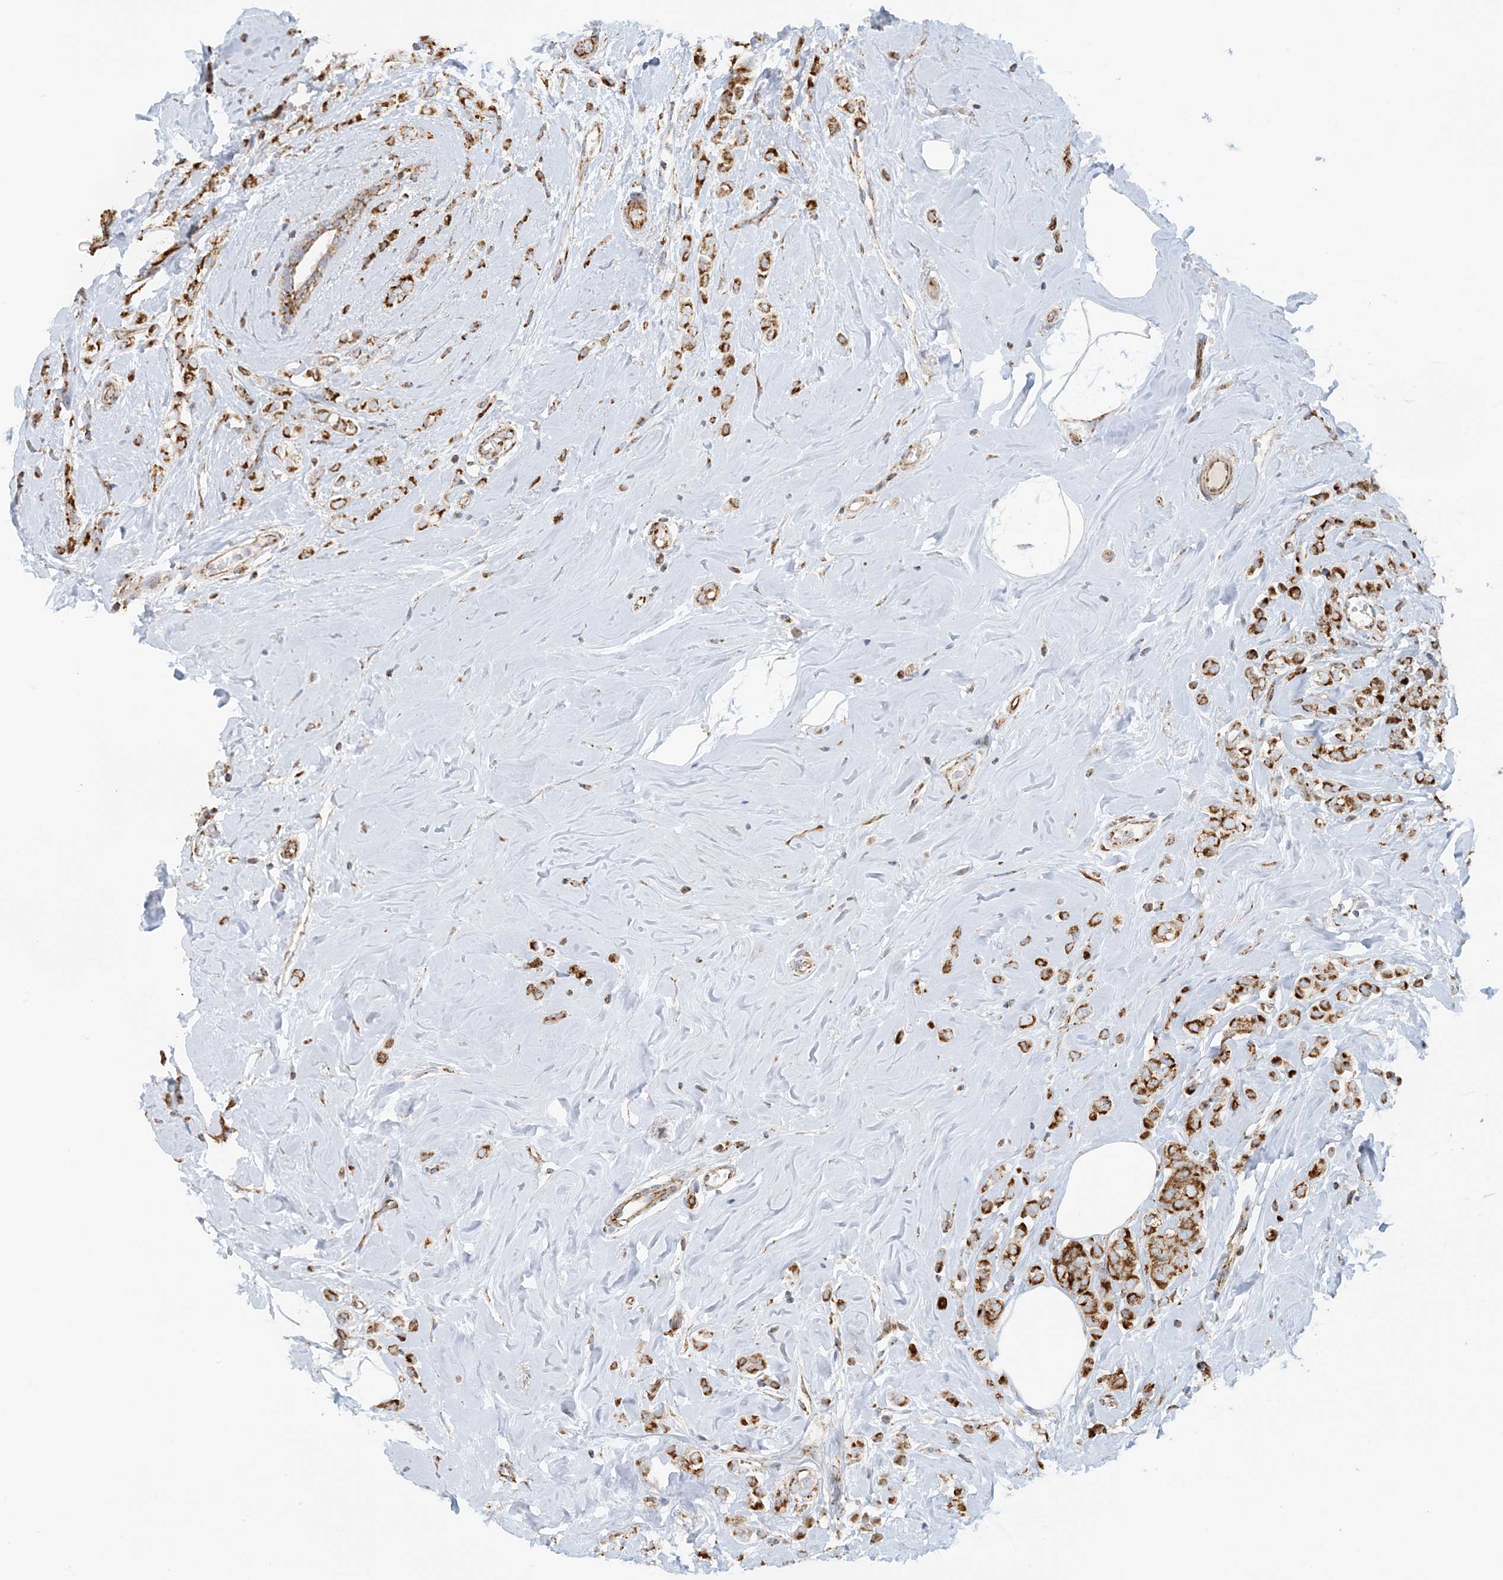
{"staining": {"intensity": "strong", "quantity": ">75%", "location": "cytoplasmic/membranous"}, "tissue": "breast cancer", "cell_type": "Tumor cells", "image_type": "cancer", "snomed": [{"axis": "morphology", "description": "Lobular carcinoma"}, {"axis": "topography", "description": "Breast"}], "caption": "Immunohistochemistry (IHC) histopathology image of neoplastic tissue: human breast cancer stained using IHC reveals high levels of strong protein expression localized specifically in the cytoplasmic/membranous of tumor cells, appearing as a cytoplasmic/membranous brown color.", "gene": "COA3", "patient": {"sex": "female", "age": 47}}